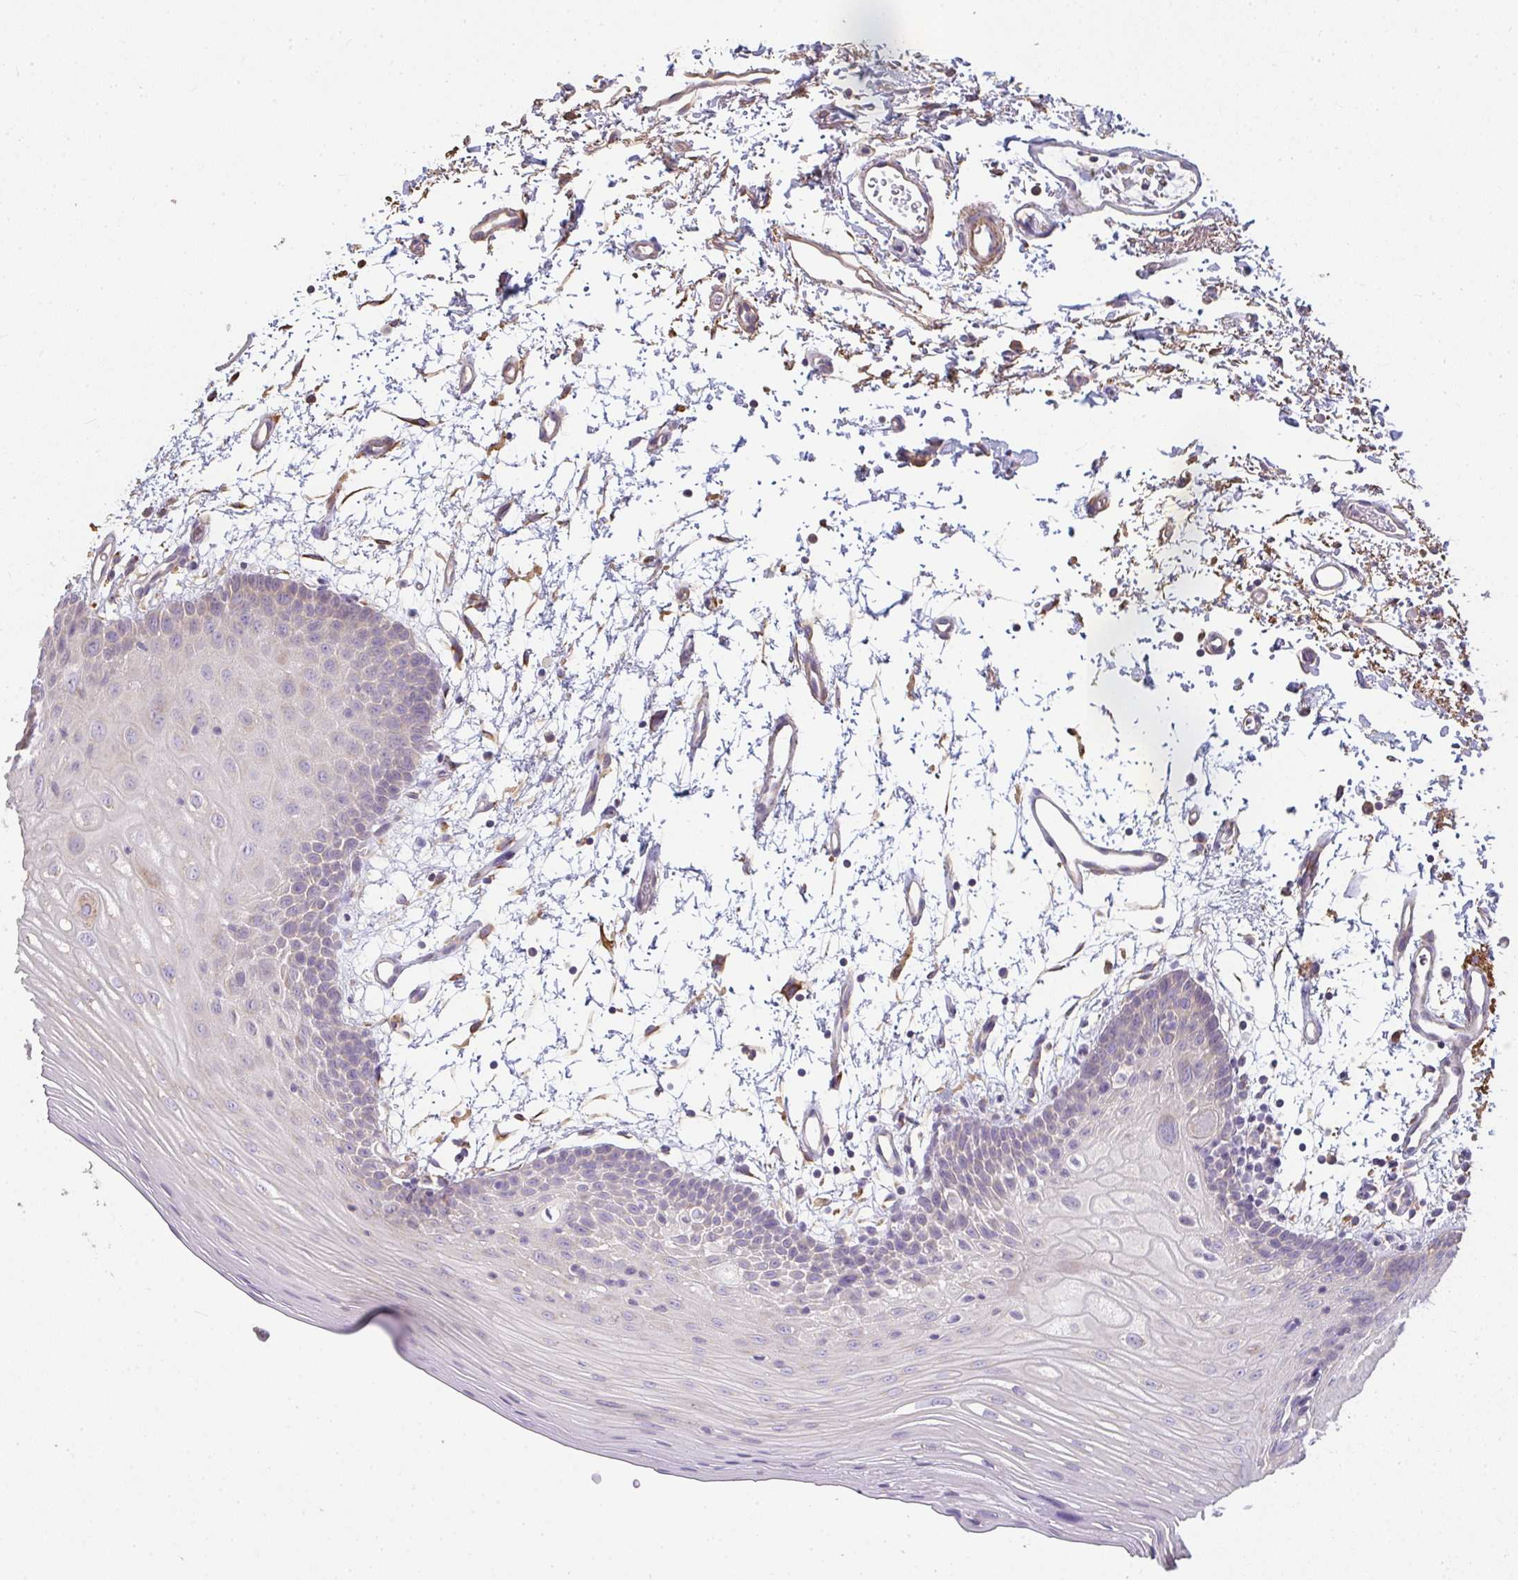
{"staining": {"intensity": "weak", "quantity": "<25%", "location": "cytoplasmic/membranous"}, "tissue": "oral mucosa", "cell_type": "Squamous epithelial cells", "image_type": "normal", "snomed": [{"axis": "morphology", "description": "Normal tissue, NOS"}, {"axis": "topography", "description": "Oral tissue"}], "caption": "This micrograph is of normal oral mucosa stained with immunohistochemistry (IHC) to label a protein in brown with the nuclei are counter-stained blue. There is no positivity in squamous epithelial cells.", "gene": "BRINP3", "patient": {"sex": "female", "age": 81}}